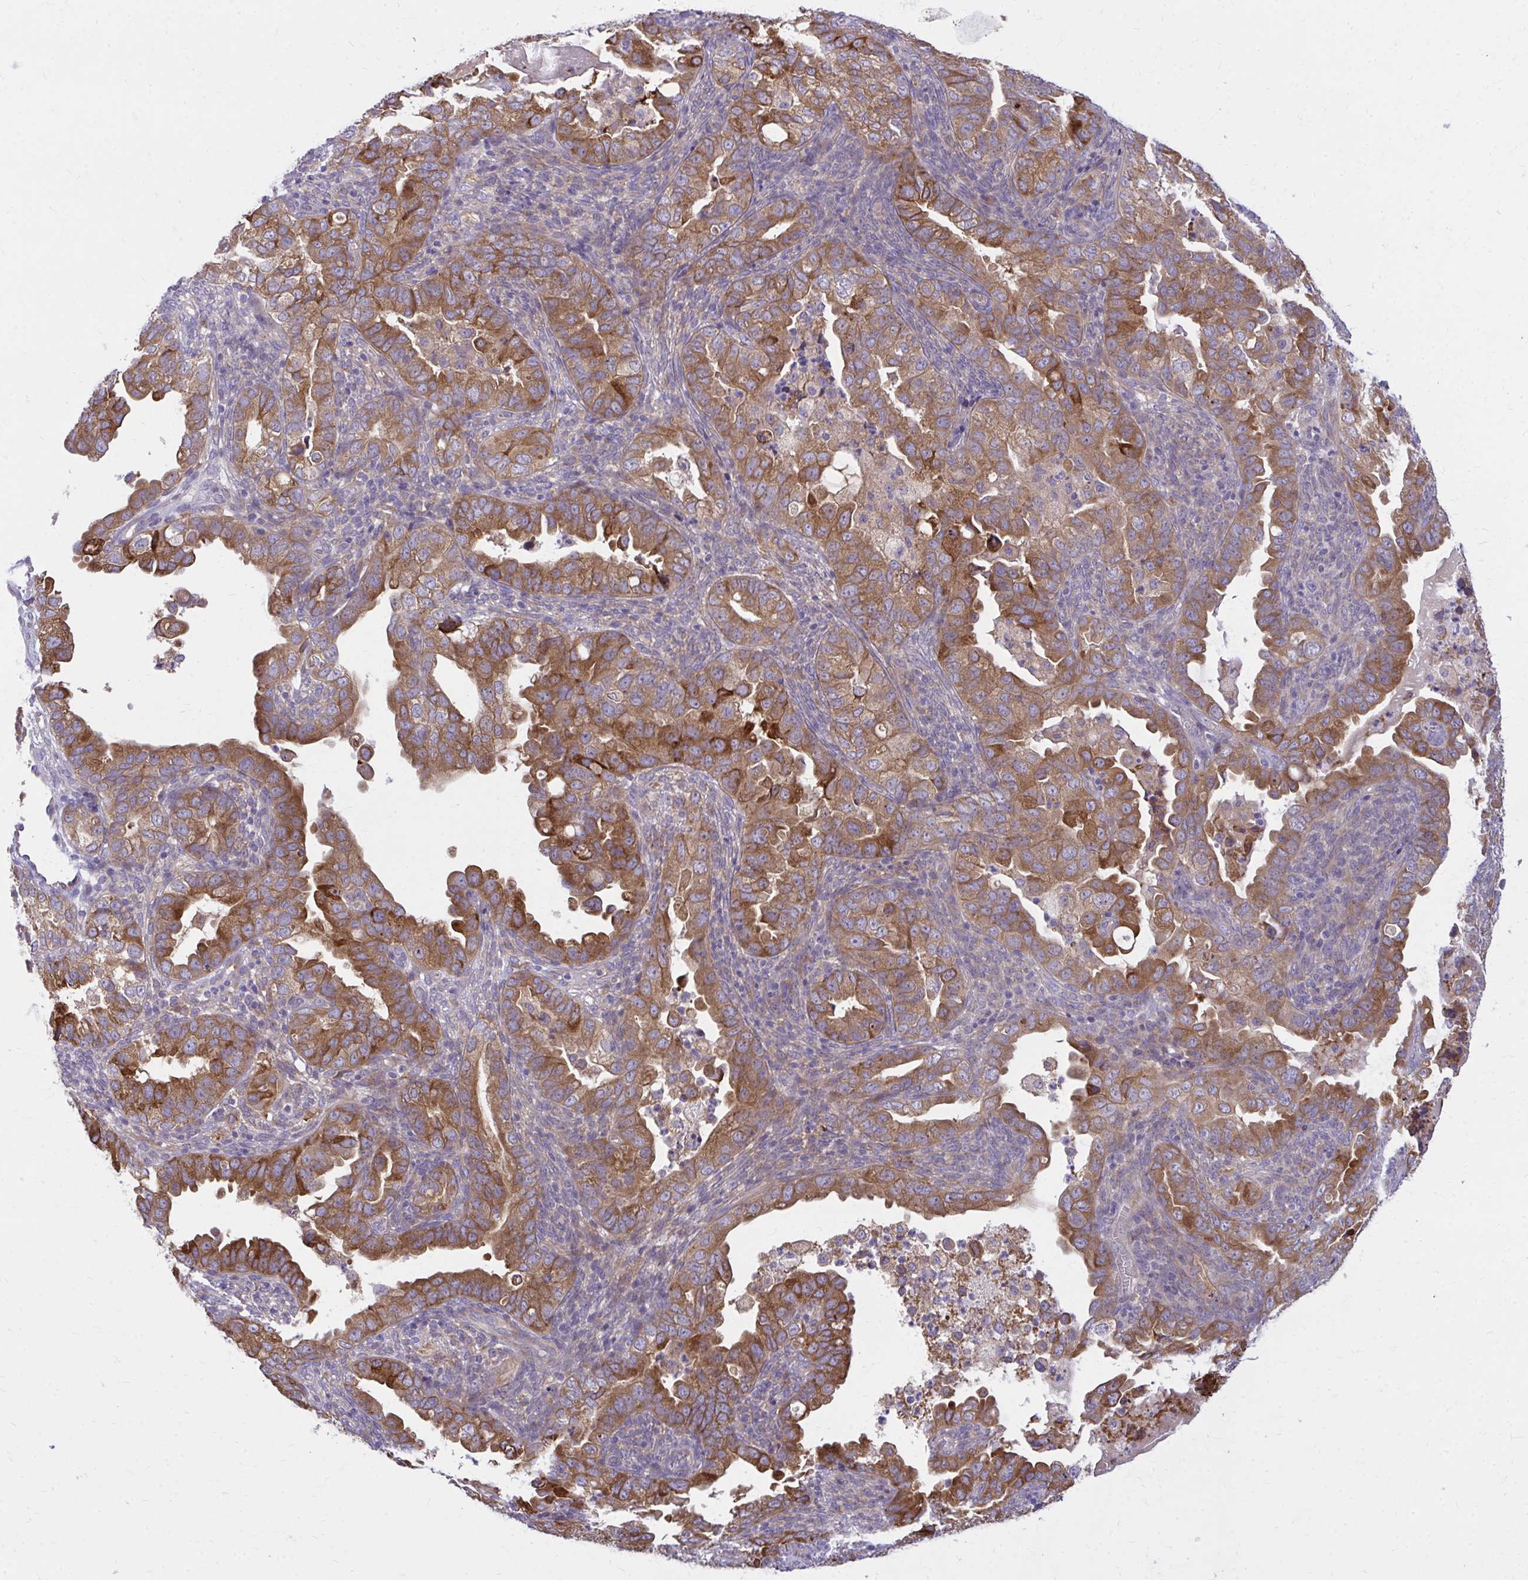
{"staining": {"intensity": "moderate", "quantity": ">75%", "location": "cytoplasmic/membranous"}, "tissue": "endometrial cancer", "cell_type": "Tumor cells", "image_type": "cancer", "snomed": [{"axis": "morphology", "description": "Adenocarcinoma, NOS"}, {"axis": "topography", "description": "Endometrium"}], "caption": "Adenocarcinoma (endometrial) tissue displays moderate cytoplasmic/membranous positivity in approximately >75% of tumor cells Immunohistochemistry stains the protein in brown and the nuclei are stained blue.", "gene": "CEMP1", "patient": {"sex": "female", "age": 57}}